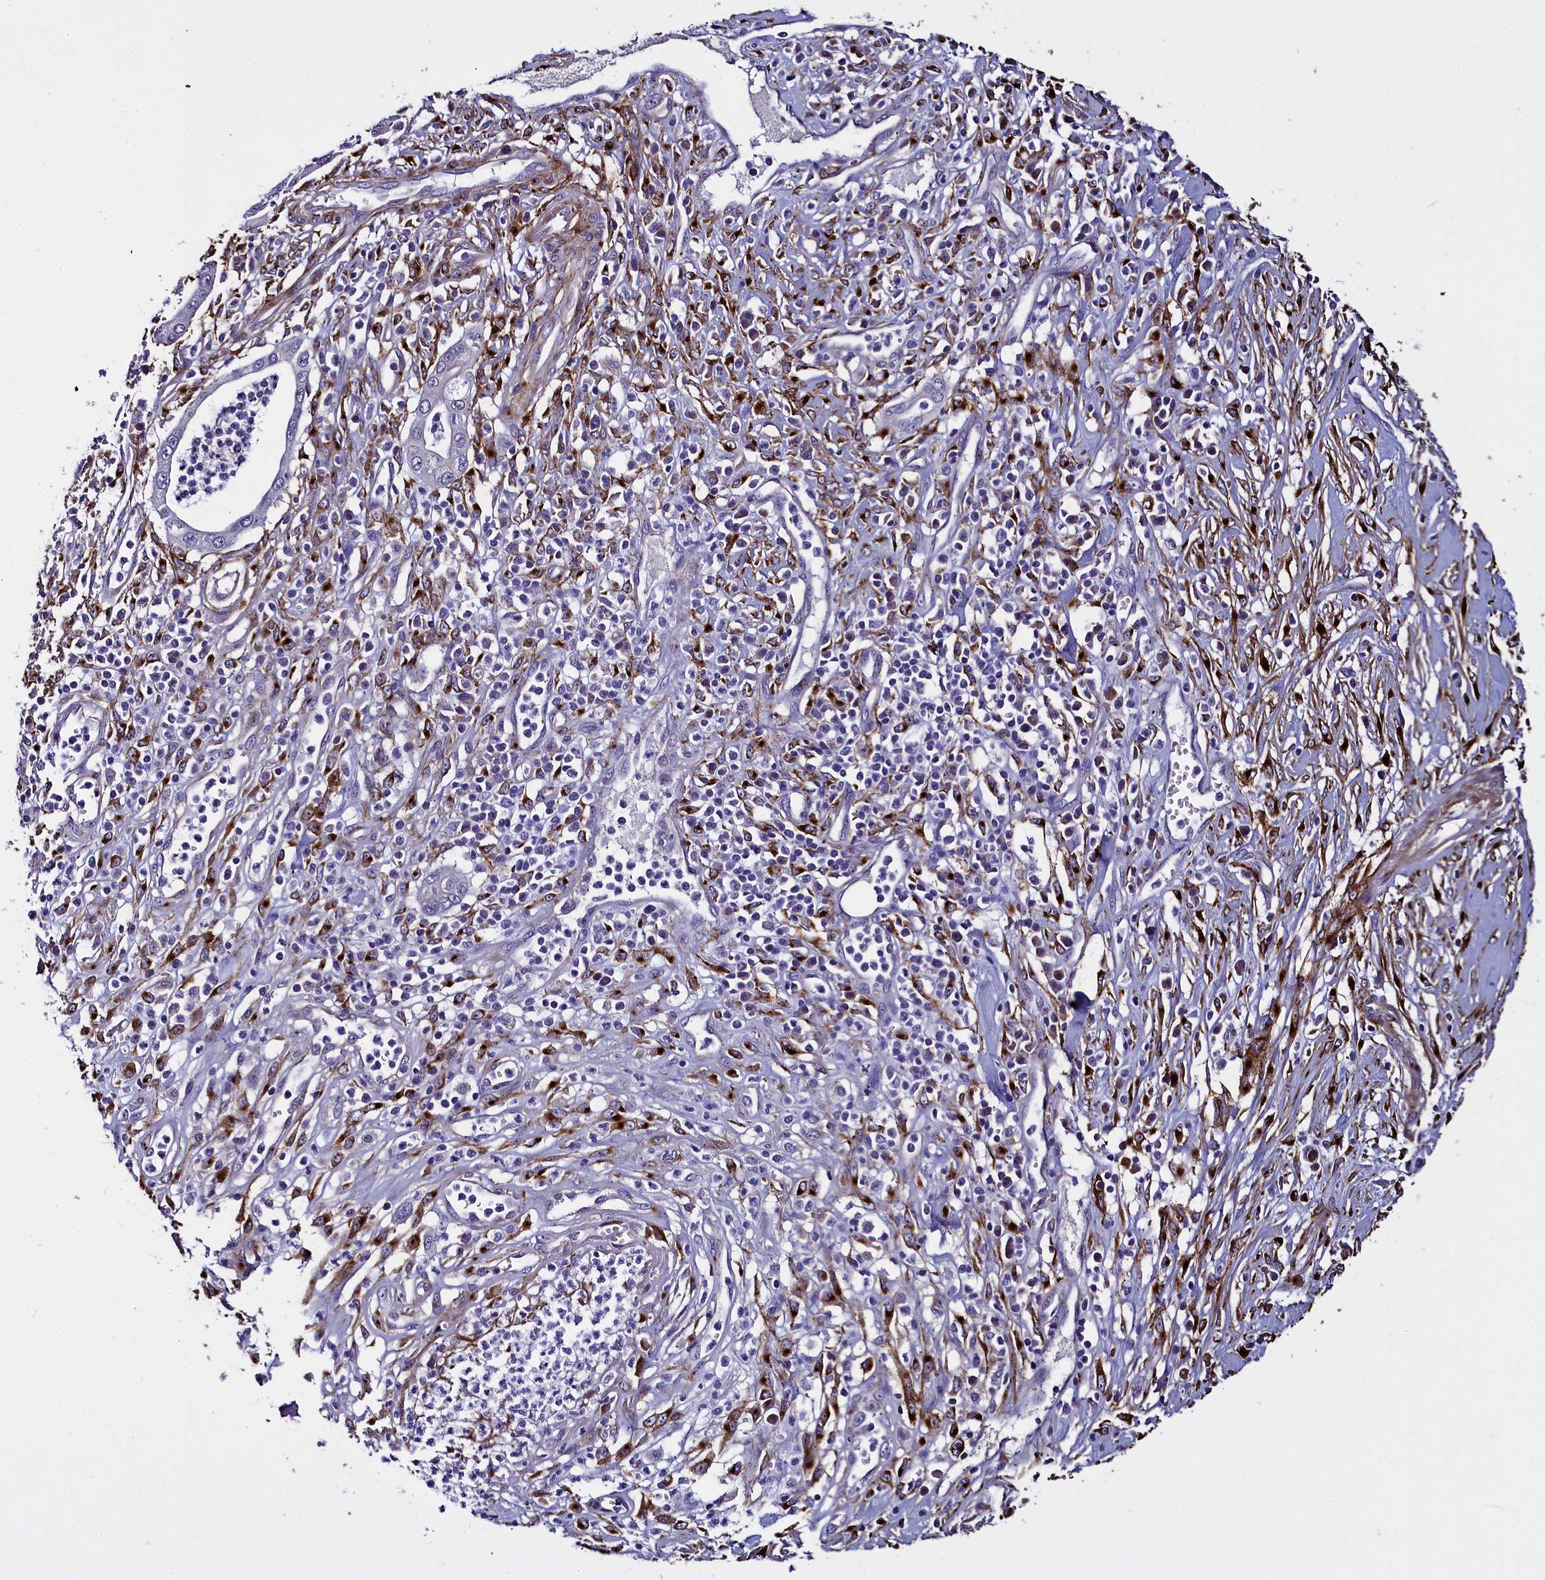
{"staining": {"intensity": "moderate", "quantity": "<25%", "location": "cytoplasmic/membranous"}, "tissue": "pancreatic cancer", "cell_type": "Tumor cells", "image_type": "cancer", "snomed": [{"axis": "morphology", "description": "Adenocarcinoma, NOS"}, {"axis": "topography", "description": "Pancreas"}], "caption": "A brown stain shows moderate cytoplasmic/membranous expression of a protein in human pancreatic adenocarcinoma tumor cells. (Stains: DAB (3,3'-diaminobenzidine) in brown, nuclei in blue, Microscopy: brightfield microscopy at high magnification).", "gene": "MRC2", "patient": {"sex": "male", "age": 68}}